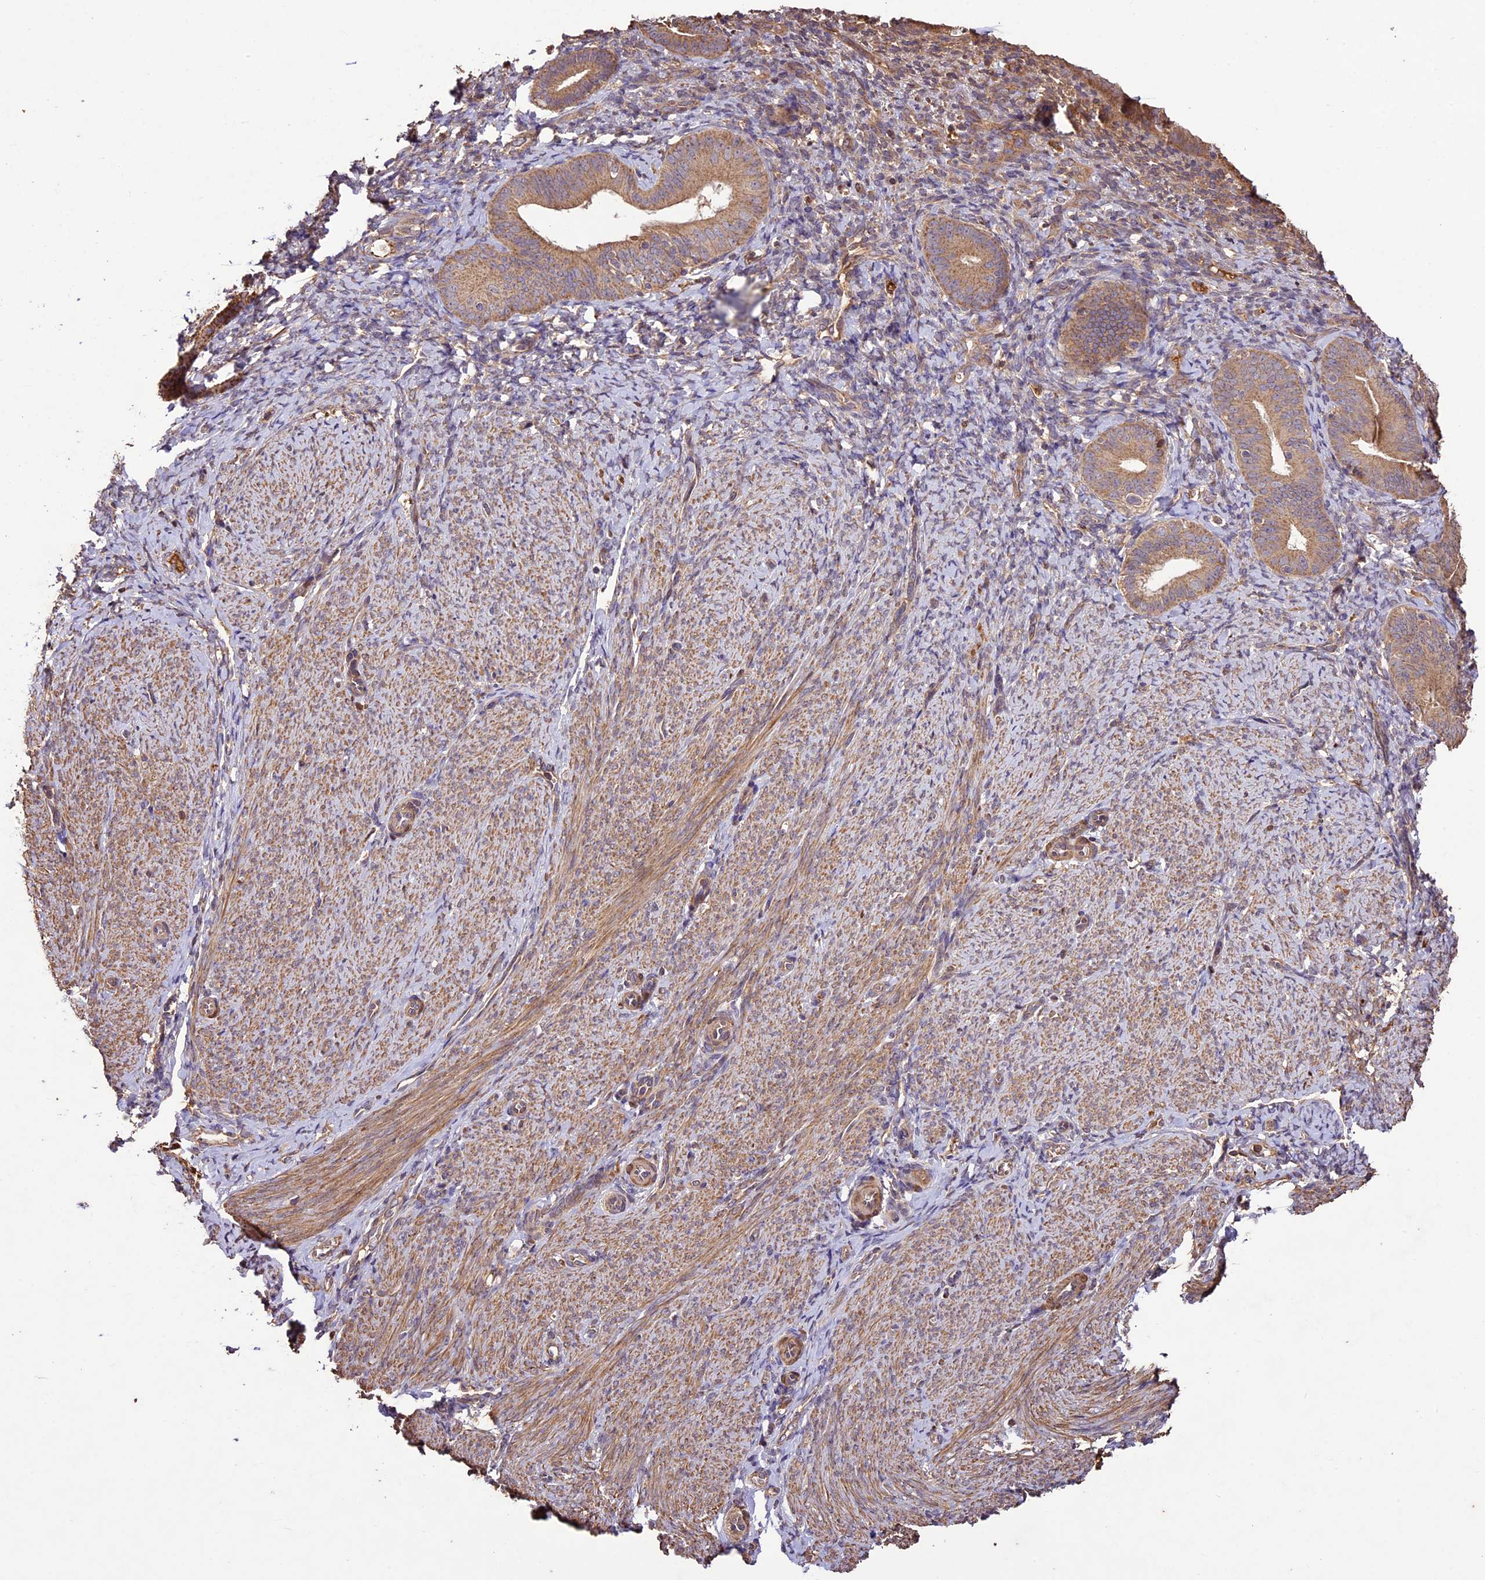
{"staining": {"intensity": "weak", "quantity": ">75%", "location": "cytoplasmic/membranous"}, "tissue": "endometrium", "cell_type": "Cells in endometrial stroma", "image_type": "normal", "snomed": [{"axis": "morphology", "description": "Normal tissue, NOS"}, {"axis": "topography", "description": "Endometrium"}], "caption": "Immunohistochemical staining of unremarkable human endometrium reveals >75% levels of weak cytoplasmic/membranous protein positivity in approximately >75% of cells in endometrial stroma. (brown staining indicates protein expression, while blue staining denotes nuclei).", "gene": "CRLF1", "patient": {"sex": "female", "age": 65}}